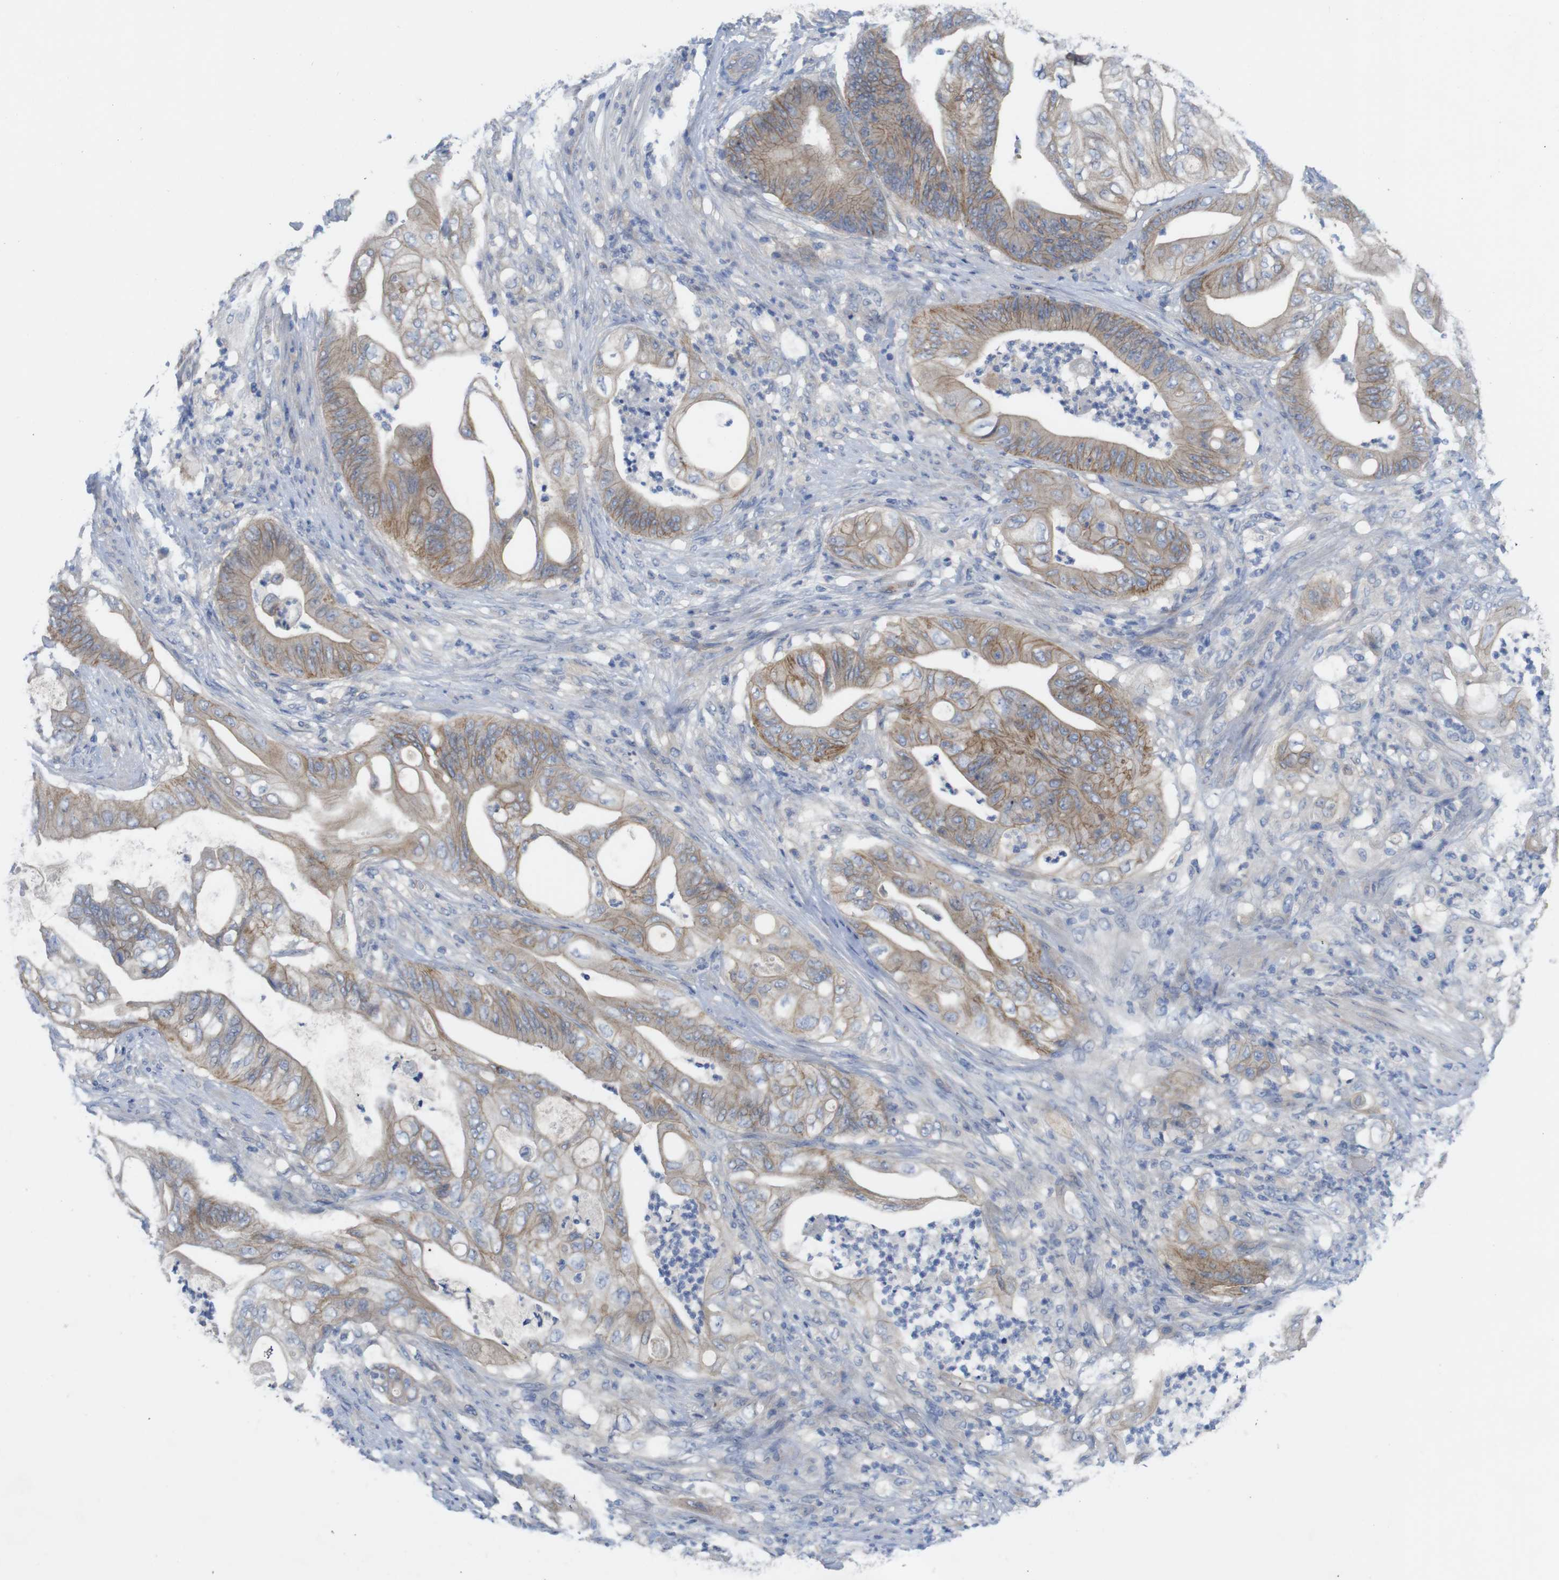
{"staining": {"intensity": "moderate", "quantity": "25%-75%", "location": "cytoplasmic/membranous"}, "tissue": "stomach cancer", "cell_type": "Tumor cells", "image_type": "cancer", "snomed": [{"axis": "morphology", "description": "Adenocarcinoma, NOS"}, {"axis": "topography", "description": "Stomach"}], "caption": "Stomach cancer (adenocarcinoma) tissue demonstrates moderate cytoplasmic/membranous positivity in about 25%-75% of tumor cells, visualized by immunohistochemistry. The protein is stained brown, and the nuclei are stained in blue (DAB IHC with brightfield microscopy, high magnification).", "gene": "KIDINS220", "patient": {"sex": "female", "age": 73}}